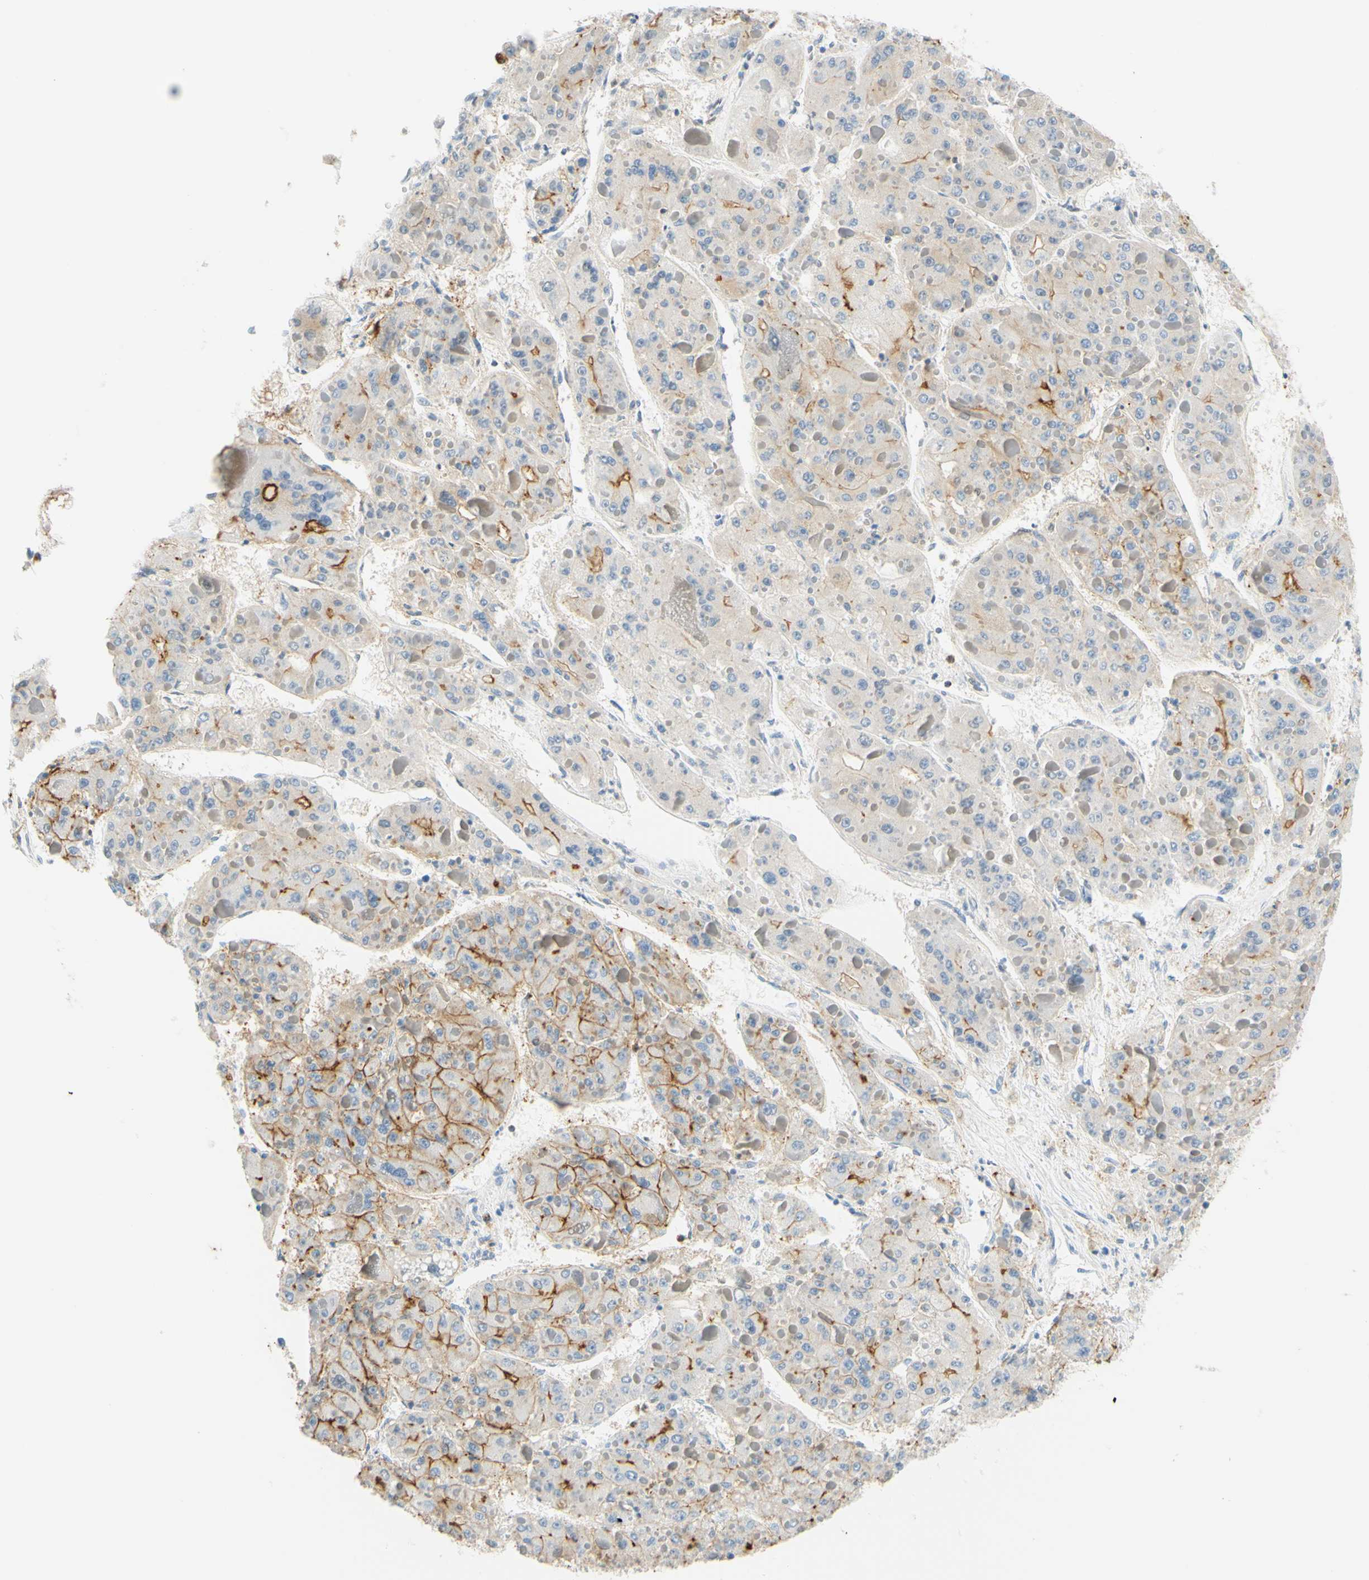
{"staining": {"intensity": "moderate", "quantity": "25%-75%", "location": "cytoplasmic/membranous"}, "tissue": "liver cancer", "cell_type": "Tumor cells", "image_type": "cancer", "snomed": [{"axis": "morphology", "description": "Carcinoma, Hepatocellular, NOS"}, {"axis": "topography", "description": "Liver"}], "caption": "Tumor cells exhibit moderate cytoplasmic/membranous positivity in approximately 25%-75% of cells in liver cancer (hepatocellular carcinoma).", "gene": "TREM2", "patient": {"sex": "female", "age": 73}}